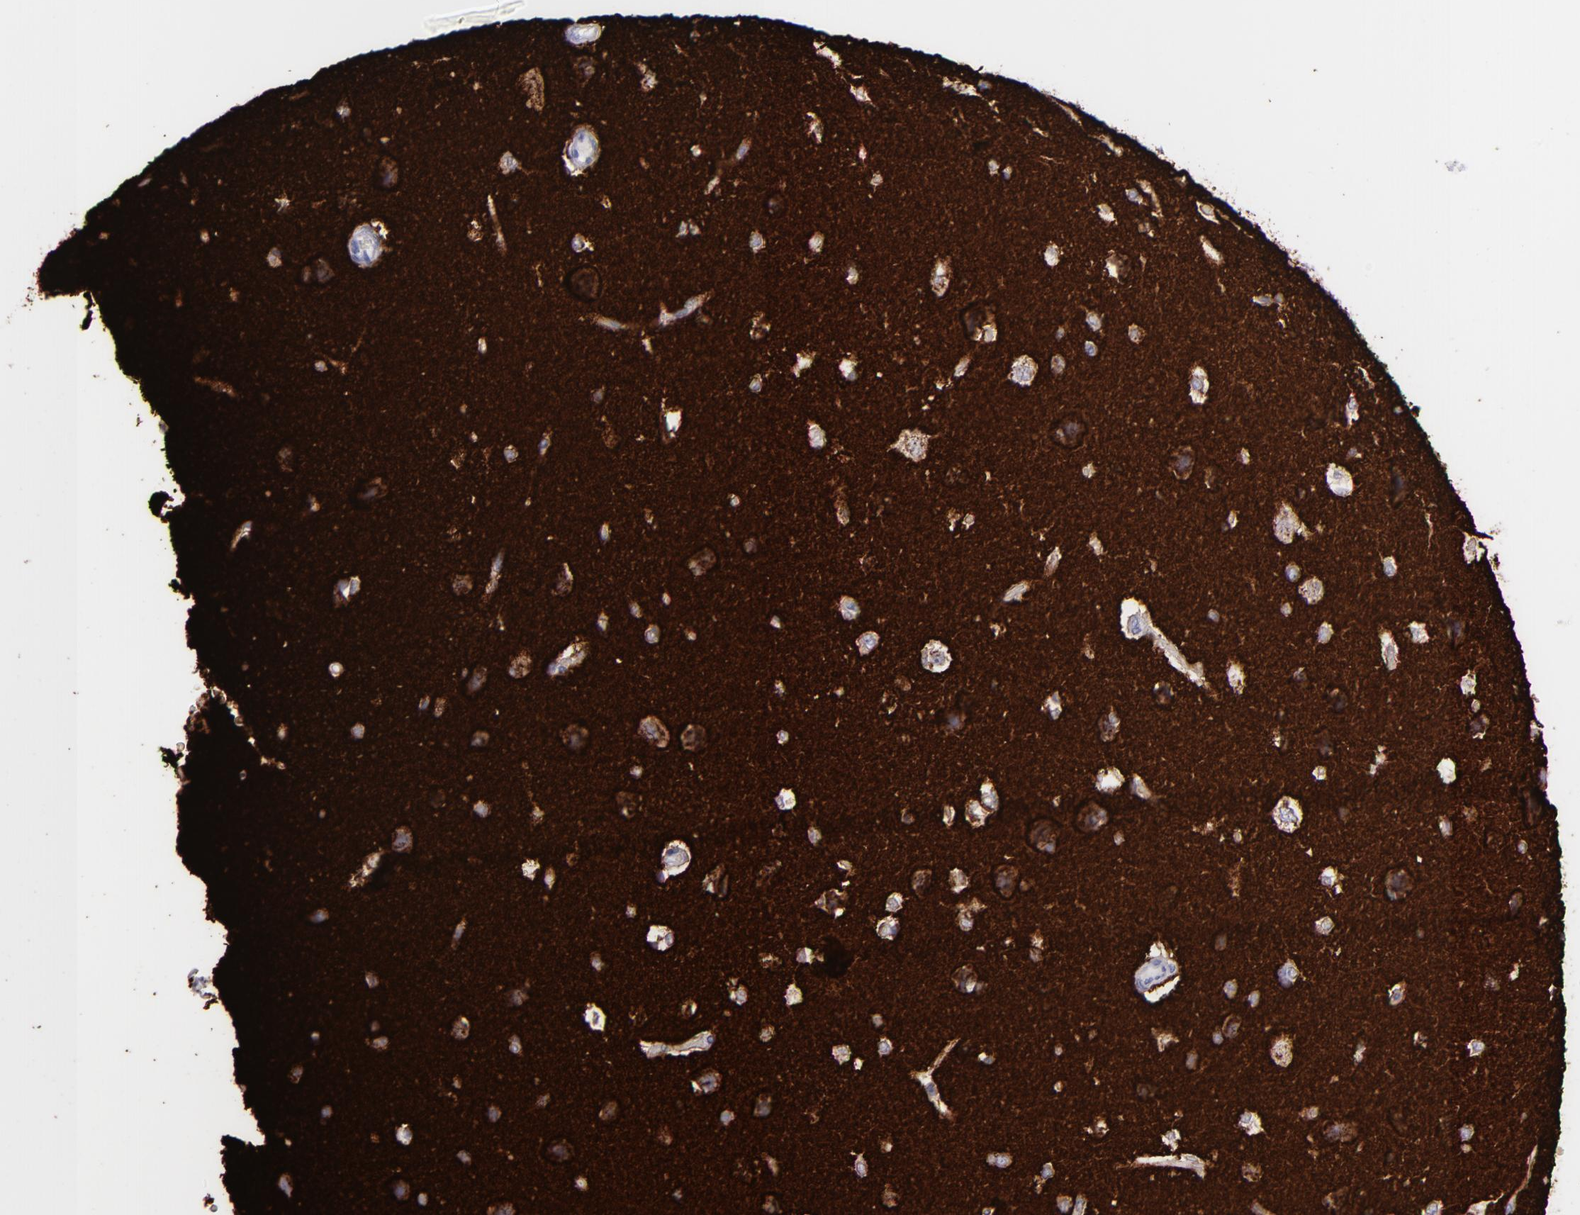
{"staining": {"intensity": "negative", "quantity": "none", "location": "none"}, "tissue": "cerebral cortex", "cell_type": "Endothelial cells", "image_type": "normal", "snomed": [{"axis": "morphology", "description": "Normal tissue, NOS"}, {"axis": "topography", "description": "Cerebral cortex"}], "caption": "A high-resolution histopathology image shows immunohistochemistry (IHC) staining of unremarkable cerebral cortex, which displays no significant staining in endothelial cells. The staining was performed using DAB to visualize the protein expression in brown, while the nuclei were stained in blue with hematoxylin (Magnification: 20x).", "gene": "SNAP25", "patient": {"sex": "female", "age": 45}}